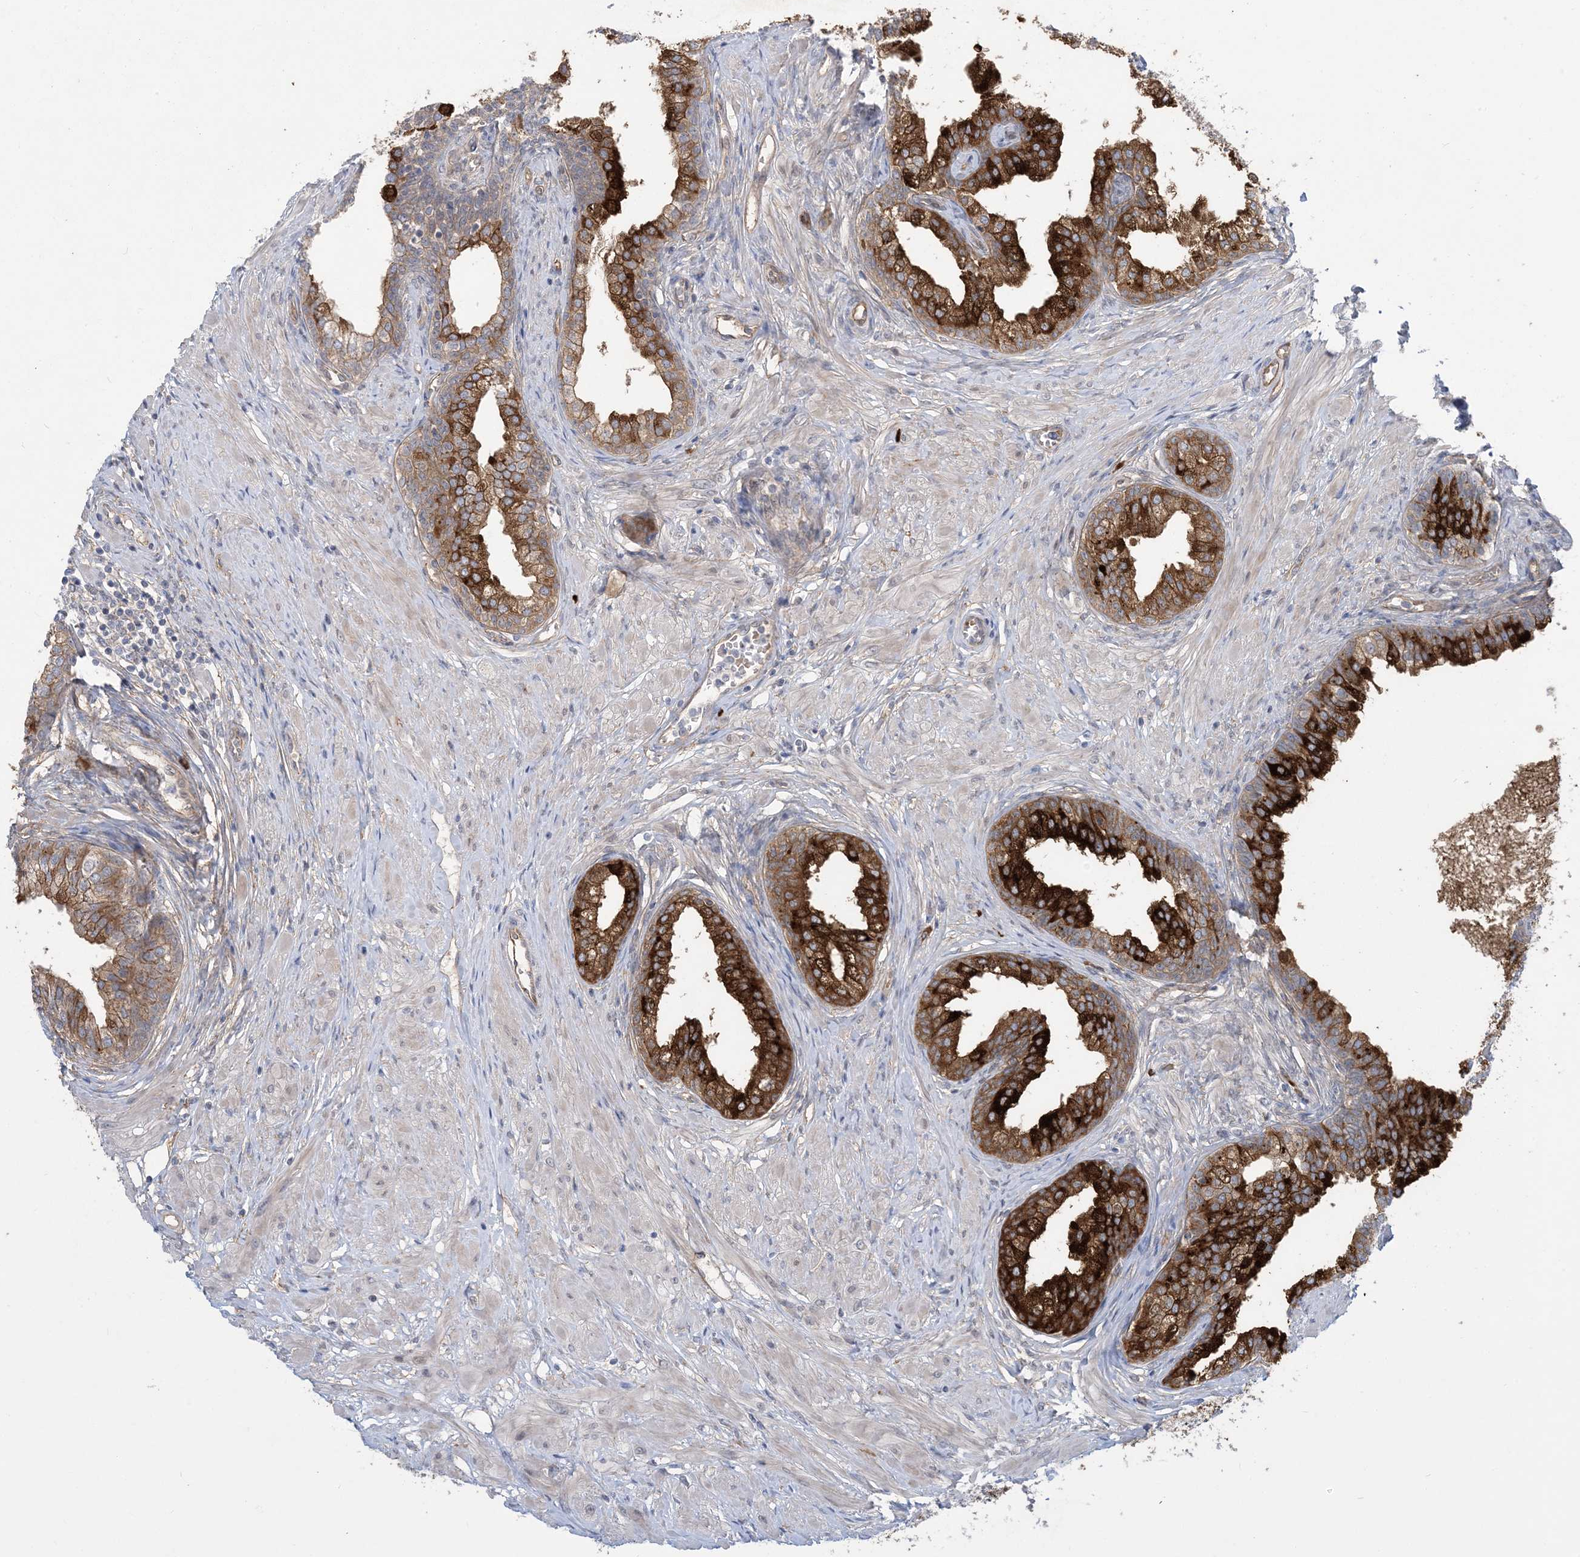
{"staining": {"intensity": "strong", "quantity": ">75%", "location": "cytoplasmic/membranous,nuclear"}, "tissue": "prostate", "cell_type": "Glandular cells", "image_type": "normal", "snomed": [{"axis": "morphology", "description": "Normal tissue, NOS"}, {"axis": "morphology", "description": "Urothelial carcinoma, Low grade"}, {"axis": "topography", "description": "Urinary bladder"}, {"axis": "topography", "description": "Prostate"}], "caption": "Strong cytoplasmic/membranous,nuclear expression for a protein is appreciated in approximately >75% of glandular cells of benign prostate using immunohistochemistry.", "gene": "AOC1", "patient": {"sex": "male", "age": 60}}